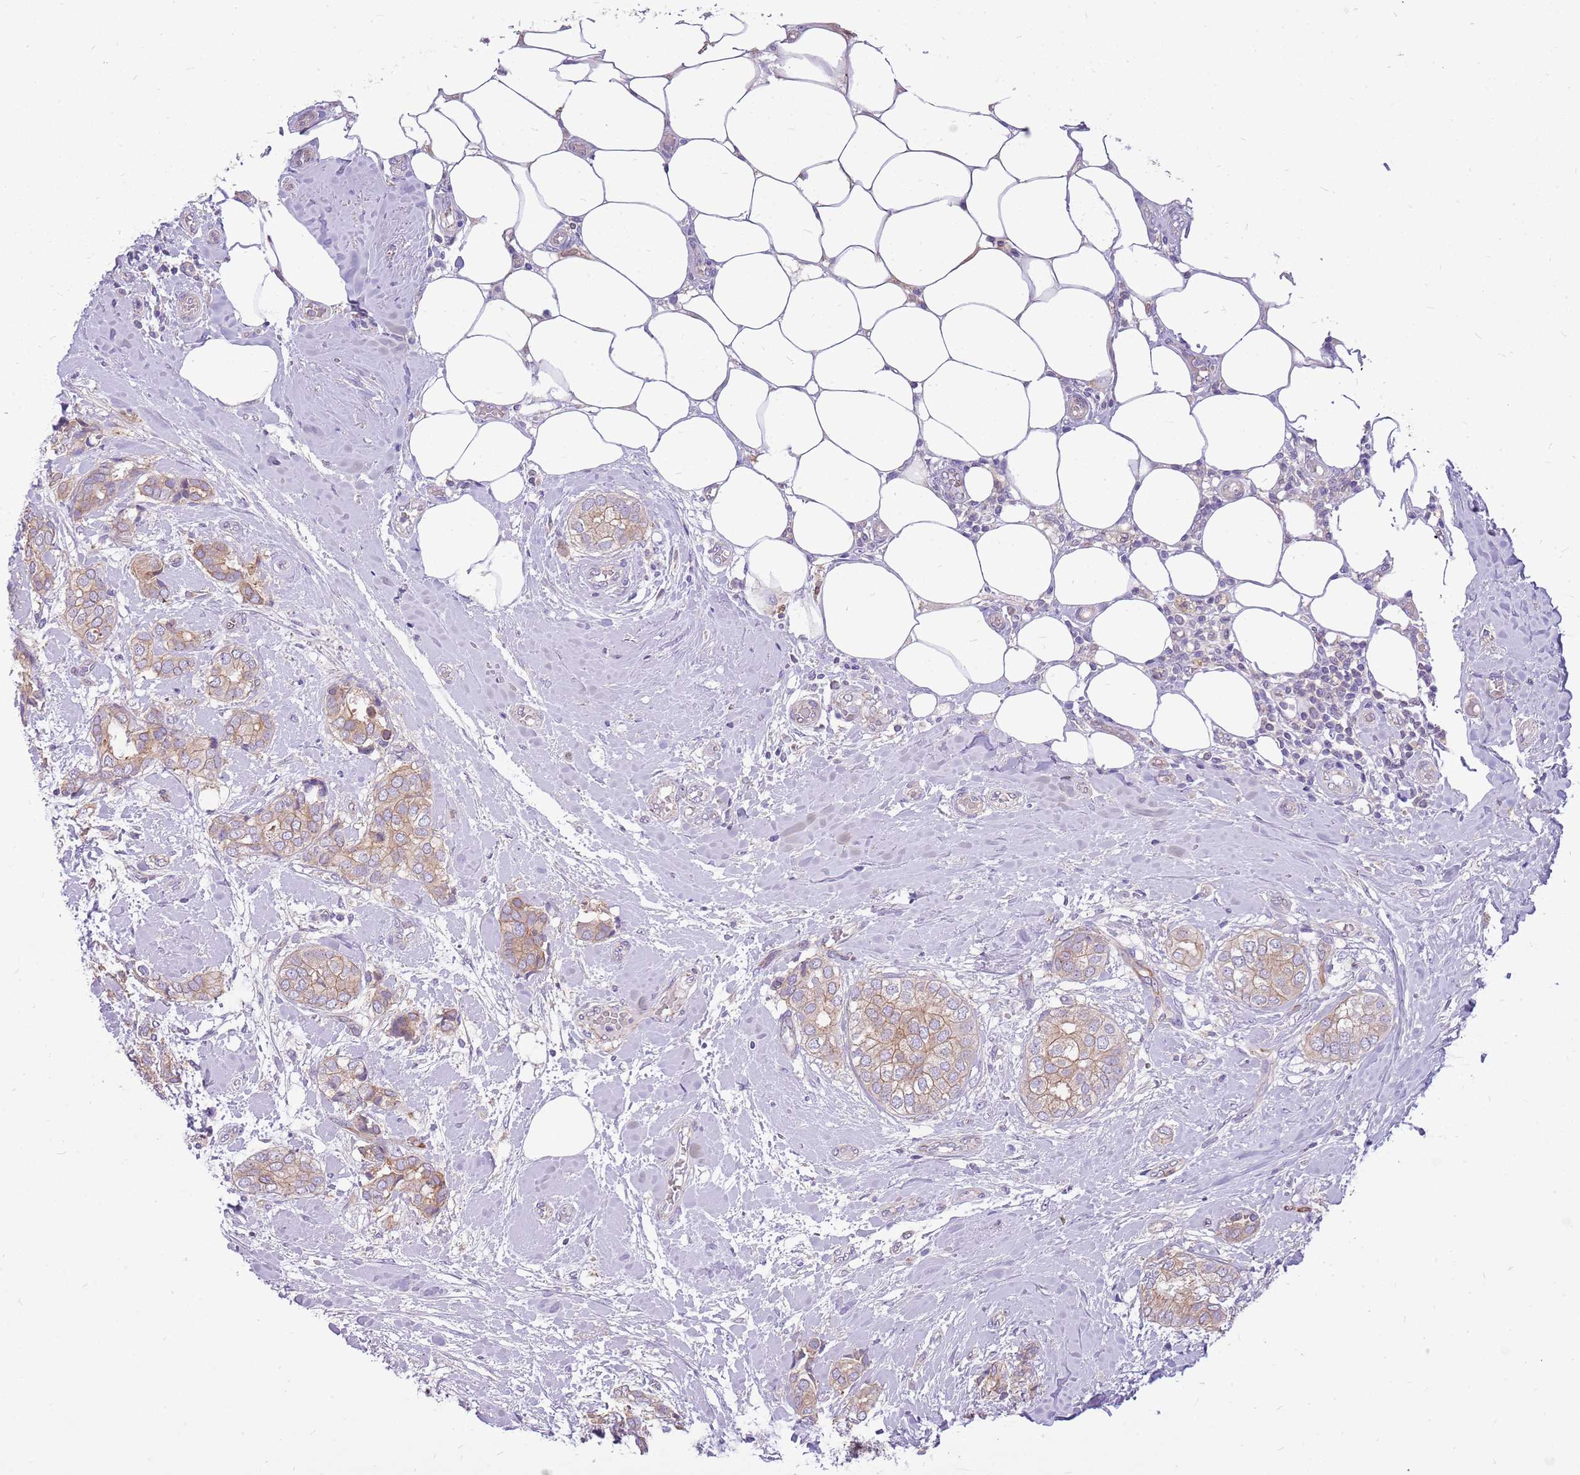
{"staining": {"intensity": "weak", "quantity": ">75%", "location": "cytoplasmic/membranous"}, "tissue": "breast cancer", "cell_type": "Tumor cells", "image_type": "cancer", "snomed": [{"axis": "morphology", "description": "Duct carcinoma"}, {"axis": "topography", "description": "Breast"}], "caption": "A brown stain highlights weak cytoplasmic/membranous positivity of a protein in breast invasive ductal carcinoma tumor cells. The staining was performed using DAB to visualize the protein expression in brown, while the nuclei were stained in blue with hematoxylin (Magnification: 20x).", "gene": "WDR90", "patient": {"sex": "female", "age": 73}}